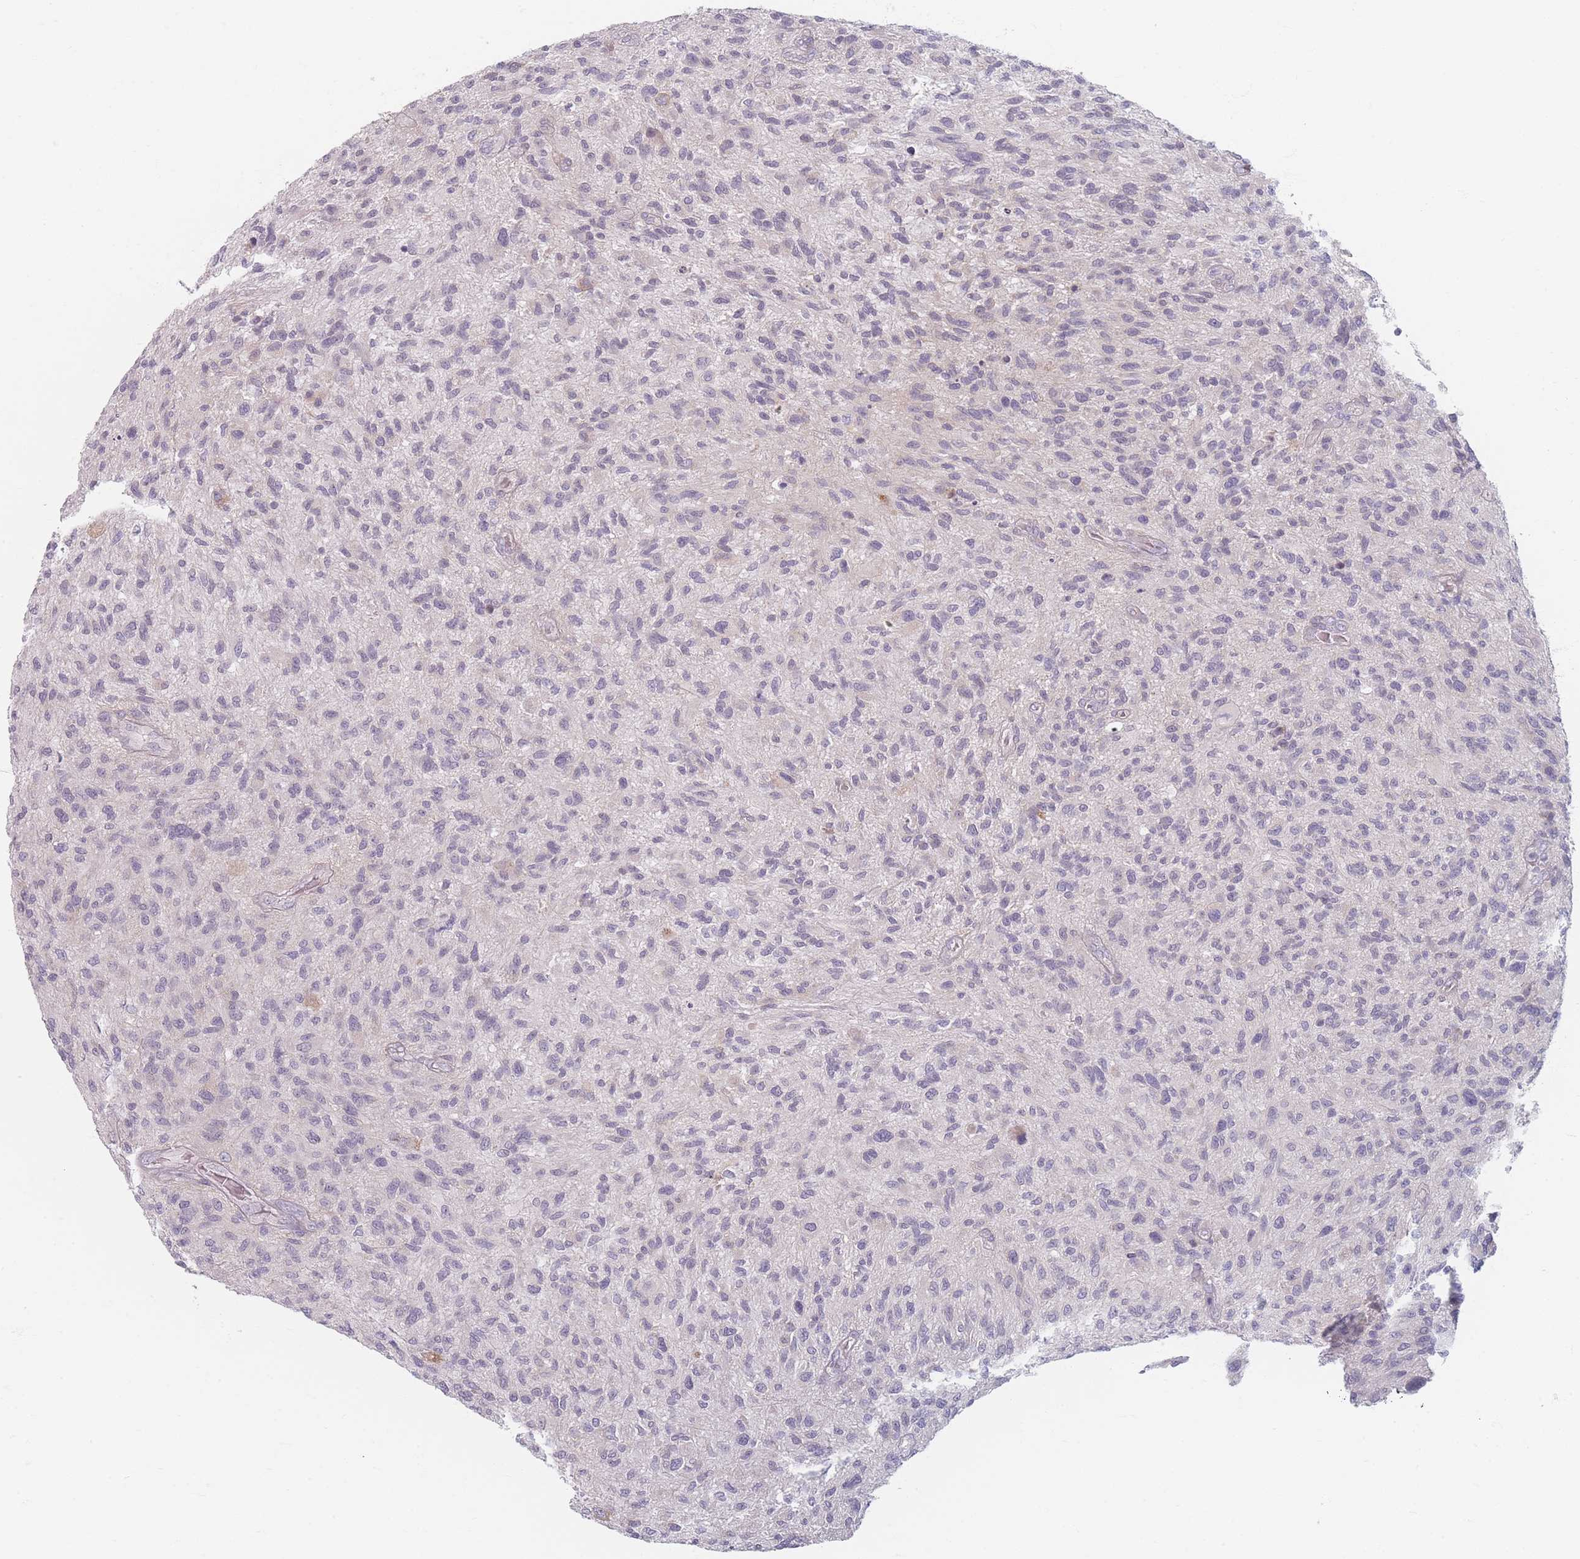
{"staining": {"intensity": "negative", "quantity": "none", "location": "none"}, "tissue": "glioma", "cell_type": "Tumor cells", "image_type": "cancer", "snomed": [{"axis": "morphology", "description": "Glioma, malignant, High grade"}, {"axis": "topography", "description": "Brain"}], "caption": "This is a image of immunohistochemistry (IHC) staining of malignant glioma (high-grade), which shows no expression in tumor cells.", "gene": "TMOD1", "patient": {"sex": "male", "age": 47}}